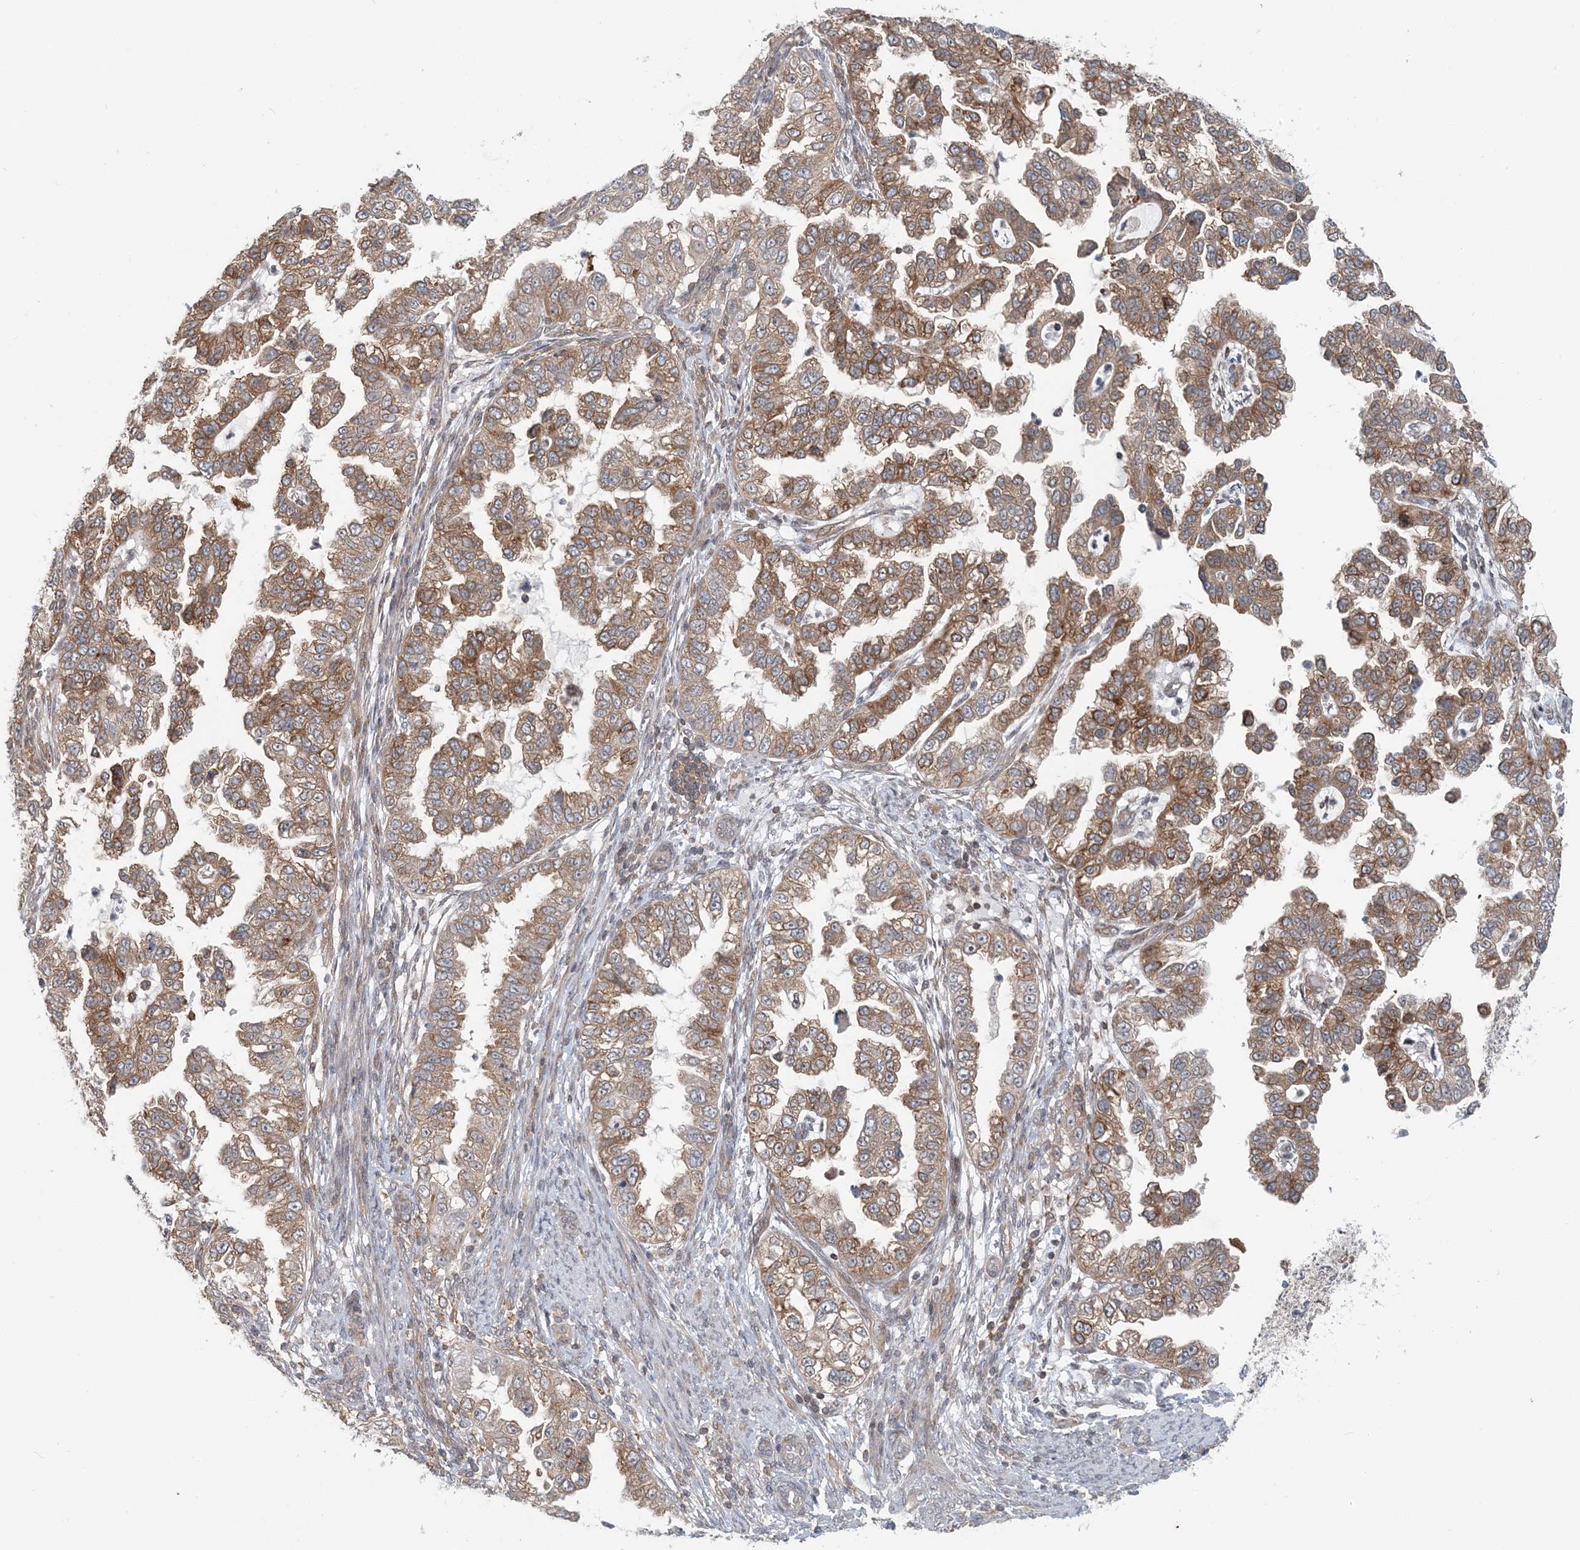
{"staining": {"intensity": "moderate", "quantity": ">75%", "location": "cytoplasmic/membranous"}, "tissue": "endometrial cancer", "cell_type": "Tumor cells", "image_type": "cancer", "snomed": [{"axis": "morphology", "description": "Adenocarcinoma, NOS"}, {"axis": "topography", "description": "Endometrium"}], "caption": "Protein staining reveals moderate cytoplasmic/membranous staining in approximately >75% of tumor cells in adenocarcinoma (endometrial). (IHC, brightfield microscopy, high magnification).", "gene": "ATP13A2", "patient": {"sex": "female", "age": 85}}